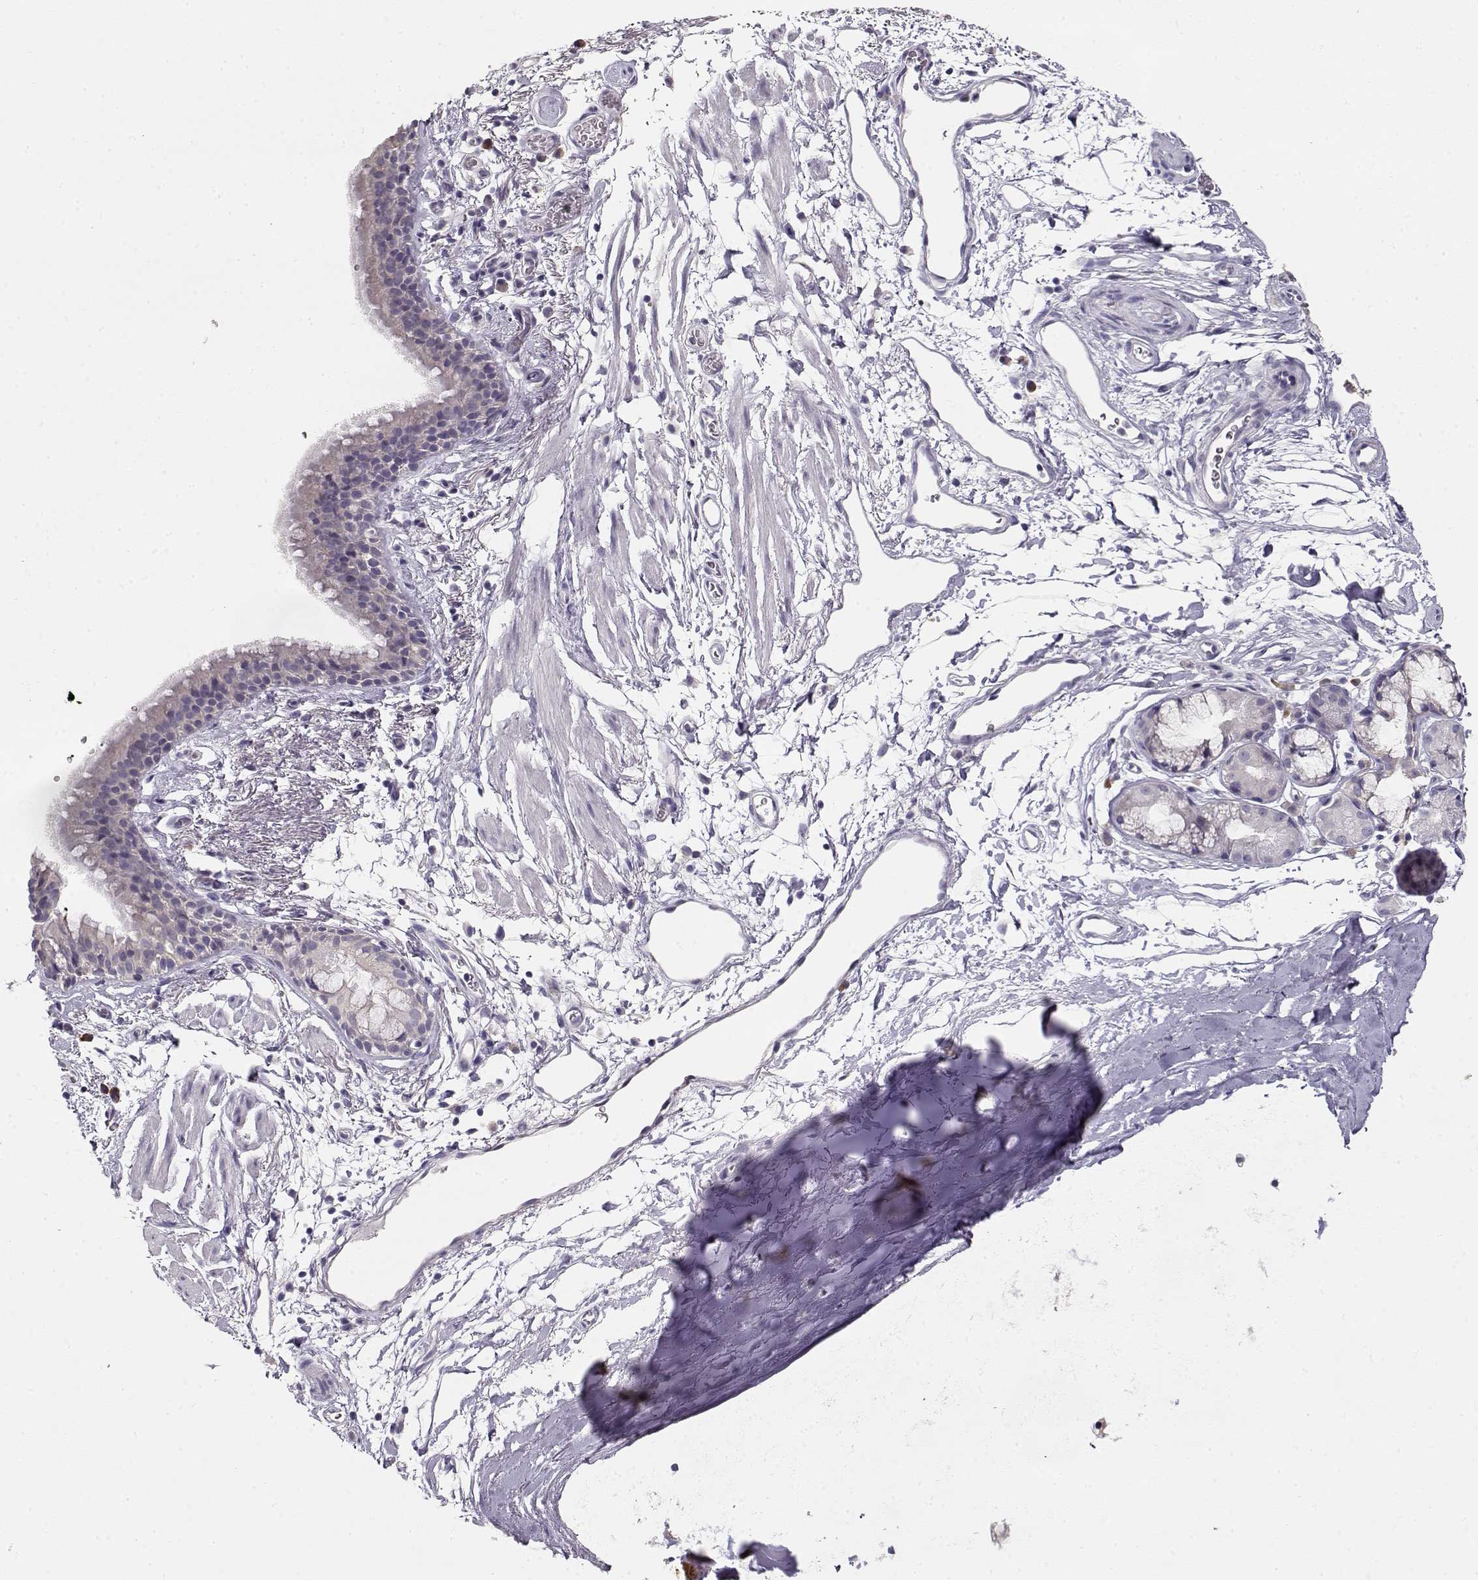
{"staining": {"intensity": "weak", "quantity": "<25%", "location": "cytoplasmic/membranous"}, "tissue": "bronchus", "cell_type": "Respiratory epithelial cells", "image_type": "normal", "snomed": [{"axis": "morphology", "description": "Normal tissue, NOS"}, {"axis": "topography", "description": "Cartilage tissue"}, {"axis": "topography", "description": "Bronchus"}], "caption": "Immunohistochemical staining of benign bronchus demonstrates no significant staining in respiratory epithelial cells. The staining is performed using DAB (3,3'-diaminobenzidine) brown chromogen with nuclei counter-stained in using hematoxylin.", "gene": "GLIPR1L2", "patient": {"sex": "male", "age": 58}}